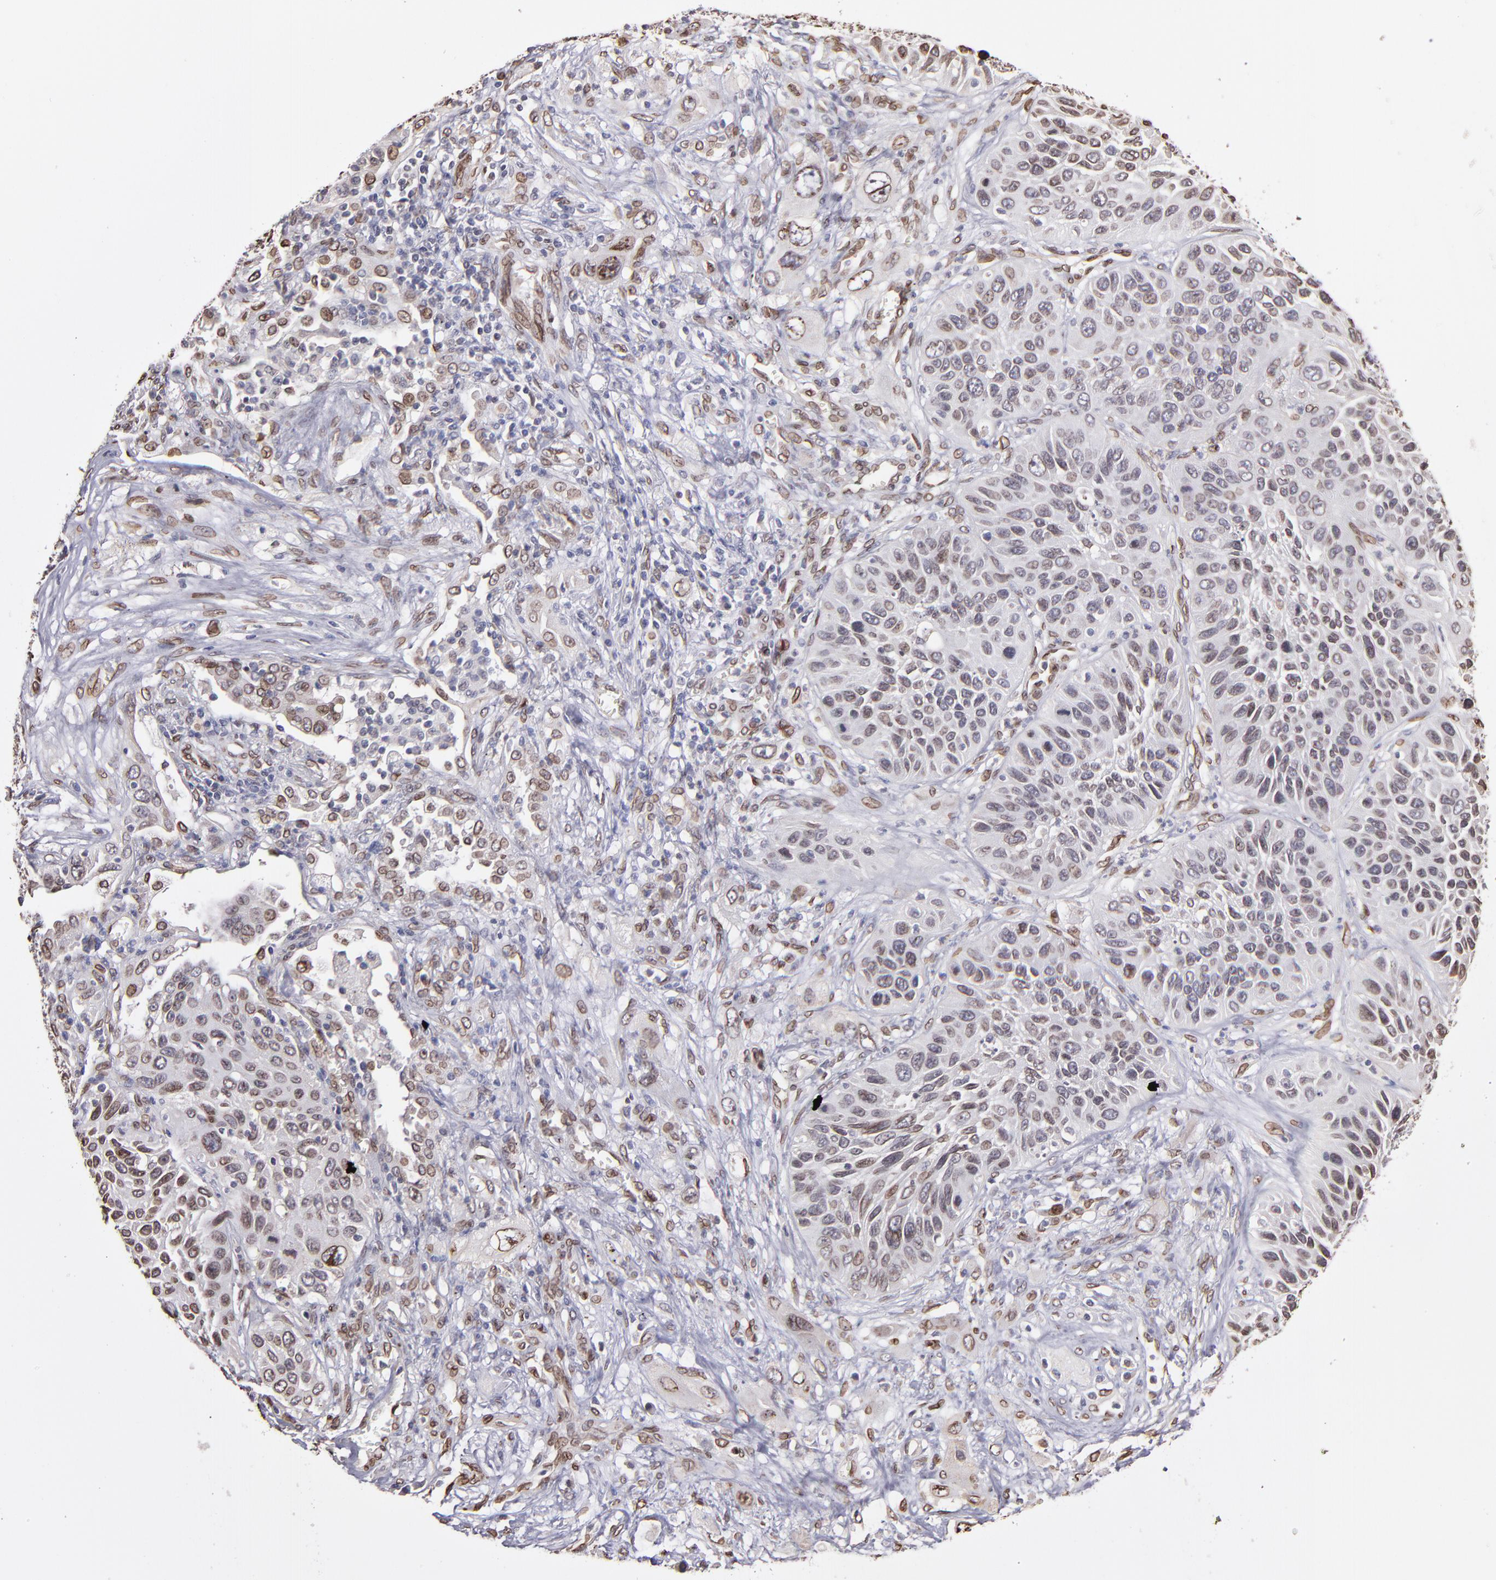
{"staining": {"intensity": "weak", "quantity": "25%-75%", "location": "cytoplasmic/membranous,nuclear"}, "tissue": "lung cancer", "cell_type": "Tumor cells", "image_type": "cancer", "snomed": [{"axis": "morphology", "description": "Squamous cell carcinoma, NOS"}, {"axis": "topography", "description": "Lung"}], "caption": "Weak cytoplasmic/membranous and nuclear staining for a protein is seen in about 25%-75% of tumor cells of squamous cell carcinoma (lung) using immunohistochemistry.", "gene": "PUM3", "patient": {"sex": "female", "age": 76}}